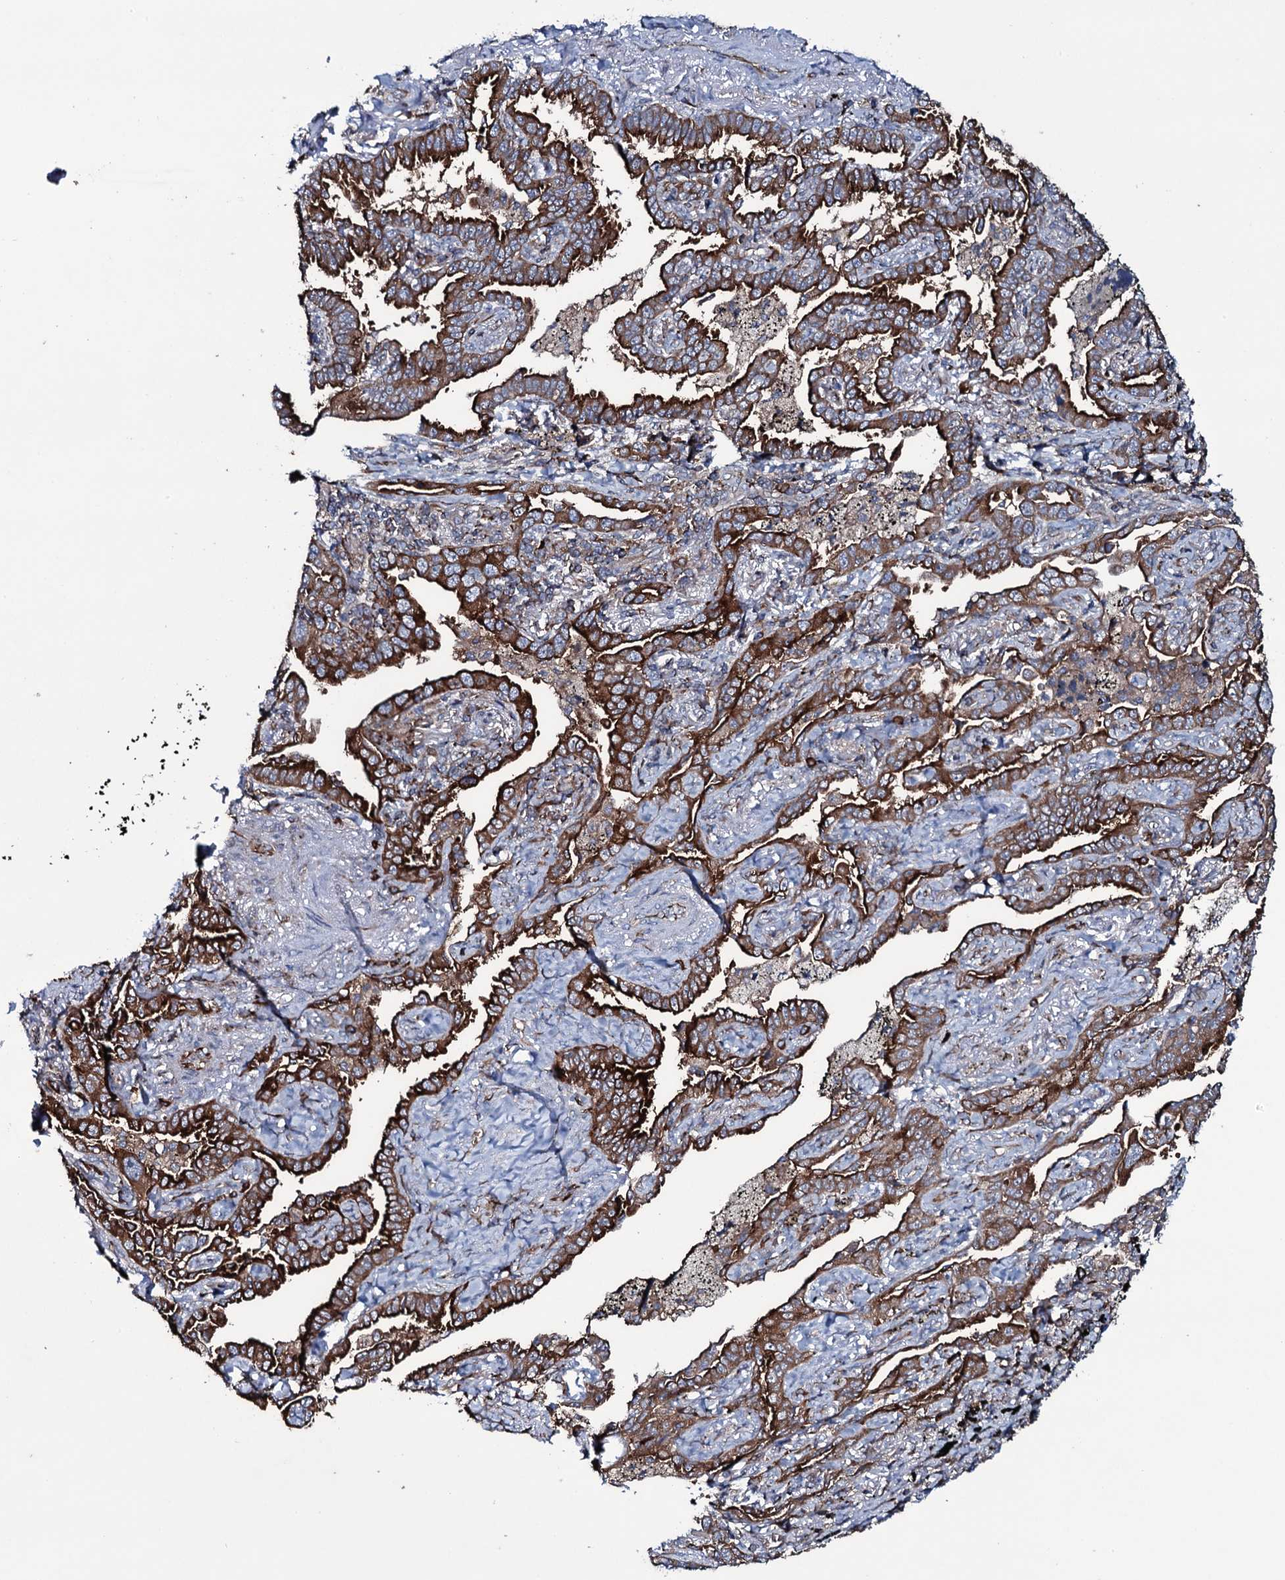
{"staining": {"intensity": "strong", "quantity": "25%-75%", "location": "cytoplasmic/membranous"}, "tissue": "lung cancer", "cell_type": "Tumor cells", "image_type": "cancer", "snomed": [{"axis": "morphology", "description": "Adenocarcinoma, NOS"}, {"axis": "topography", "description": "Lung"}], "caption": "IHC micrograph of human lung adenocarcinoma stained for a protein (brown), which reveals high levels of strong cytoplasmic/membranous expression in approximately 25%-75% of tumor cells.", "gene": "VAMP8", "patient": {"sex": "male", "age": 67}}